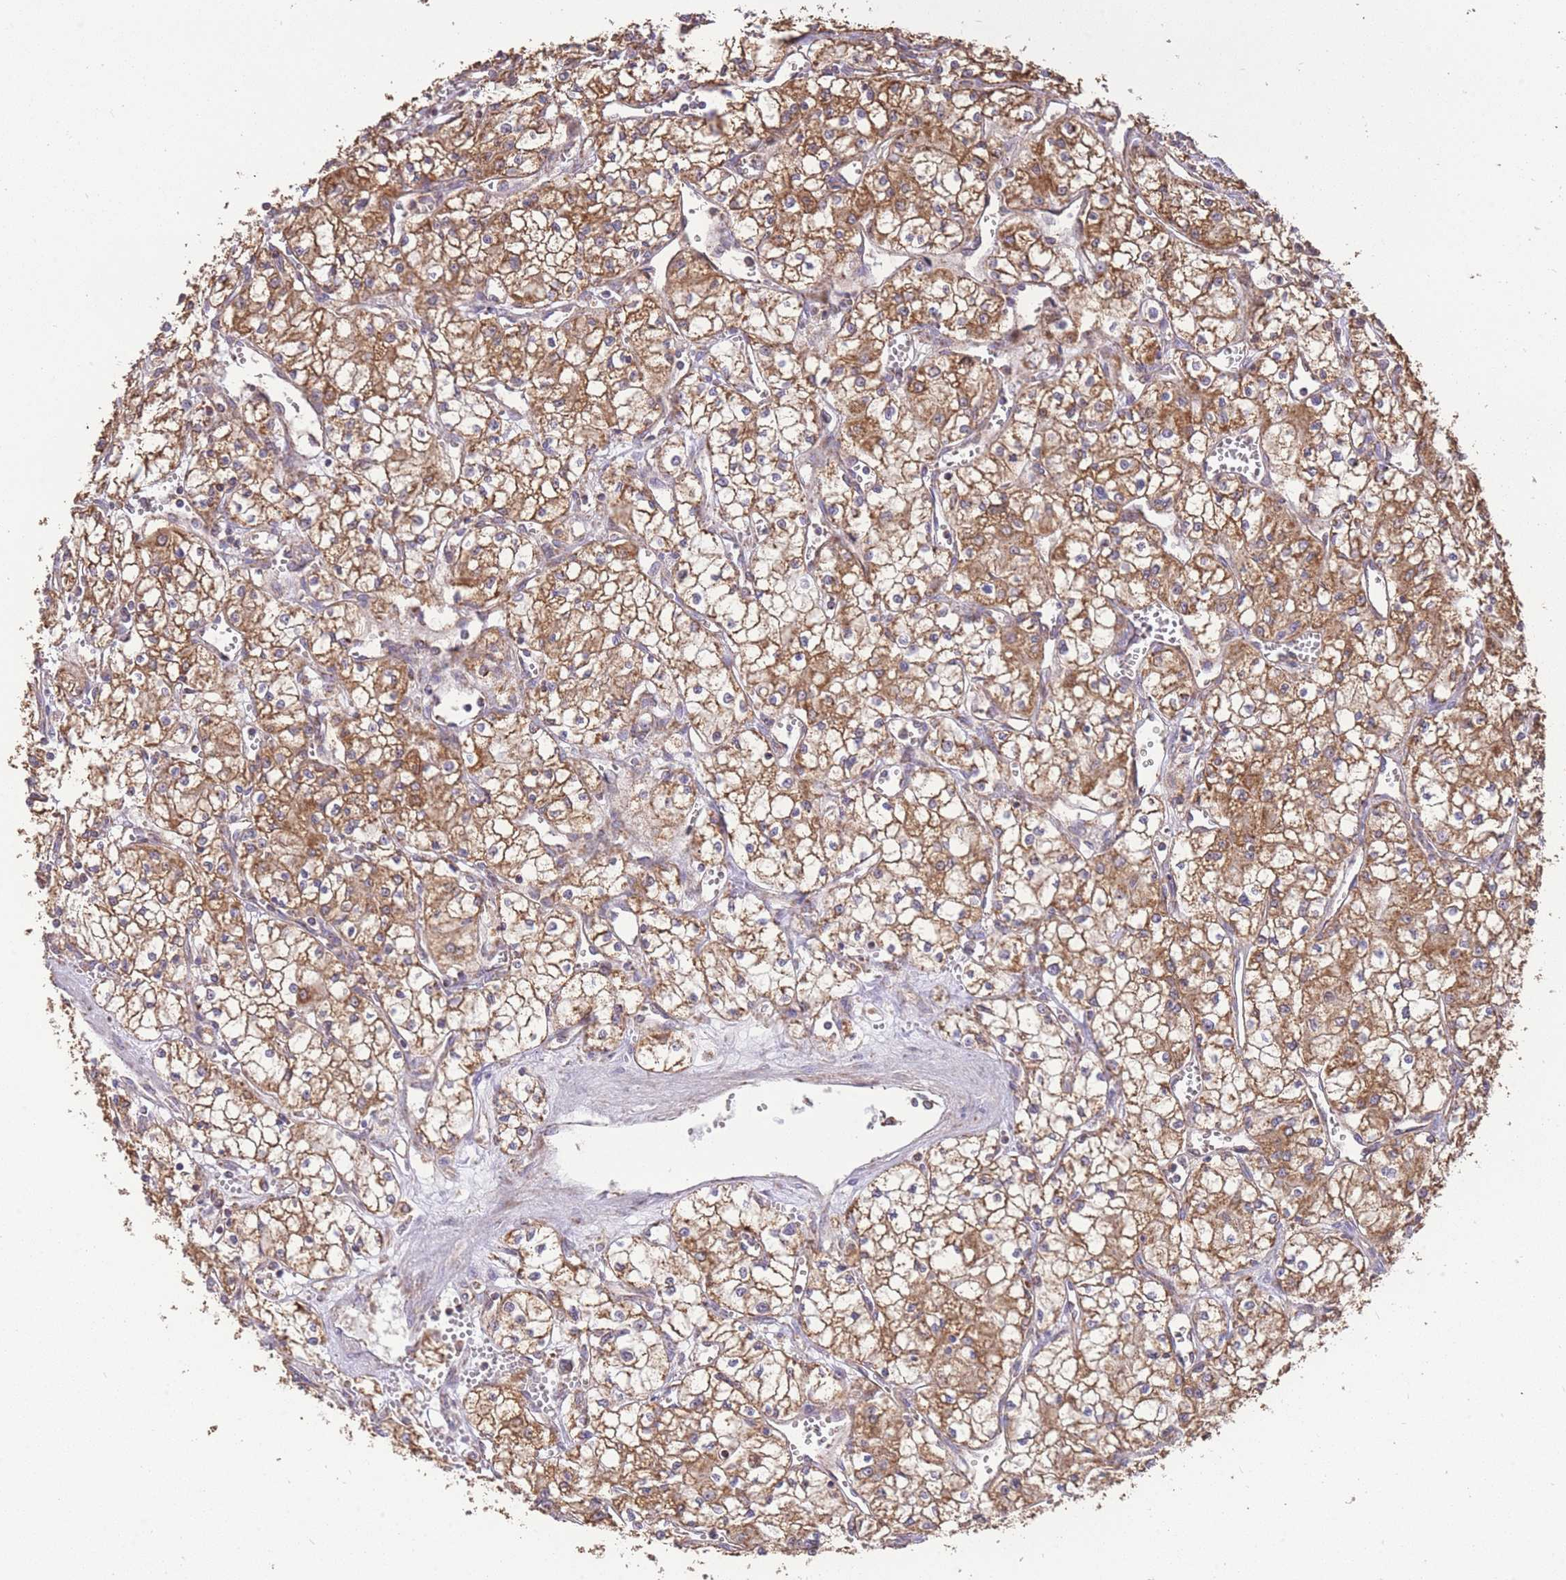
{"staining": {"intensity": "moderate", "quantity": ">75%", "location": "cytoplasmic/membranous"}, "tissue": "renal cancer", "cell_type": "Tumor cells", "image_type": "cancer", "snomed": [{"axis": "morphology", "description": "Adenocarcinoma, NOS"}, {"axis": "topography", "description": "Kidney"}], "caption": "Moderate cytoplasmic/membranous staining for a protein is appreciated in about >75% of tumor cells of adenocarcinoma (renal) using immunohistochemistry (IHC).", "gene": "PREP", "patient": {"sex": "male", "age": 59}}